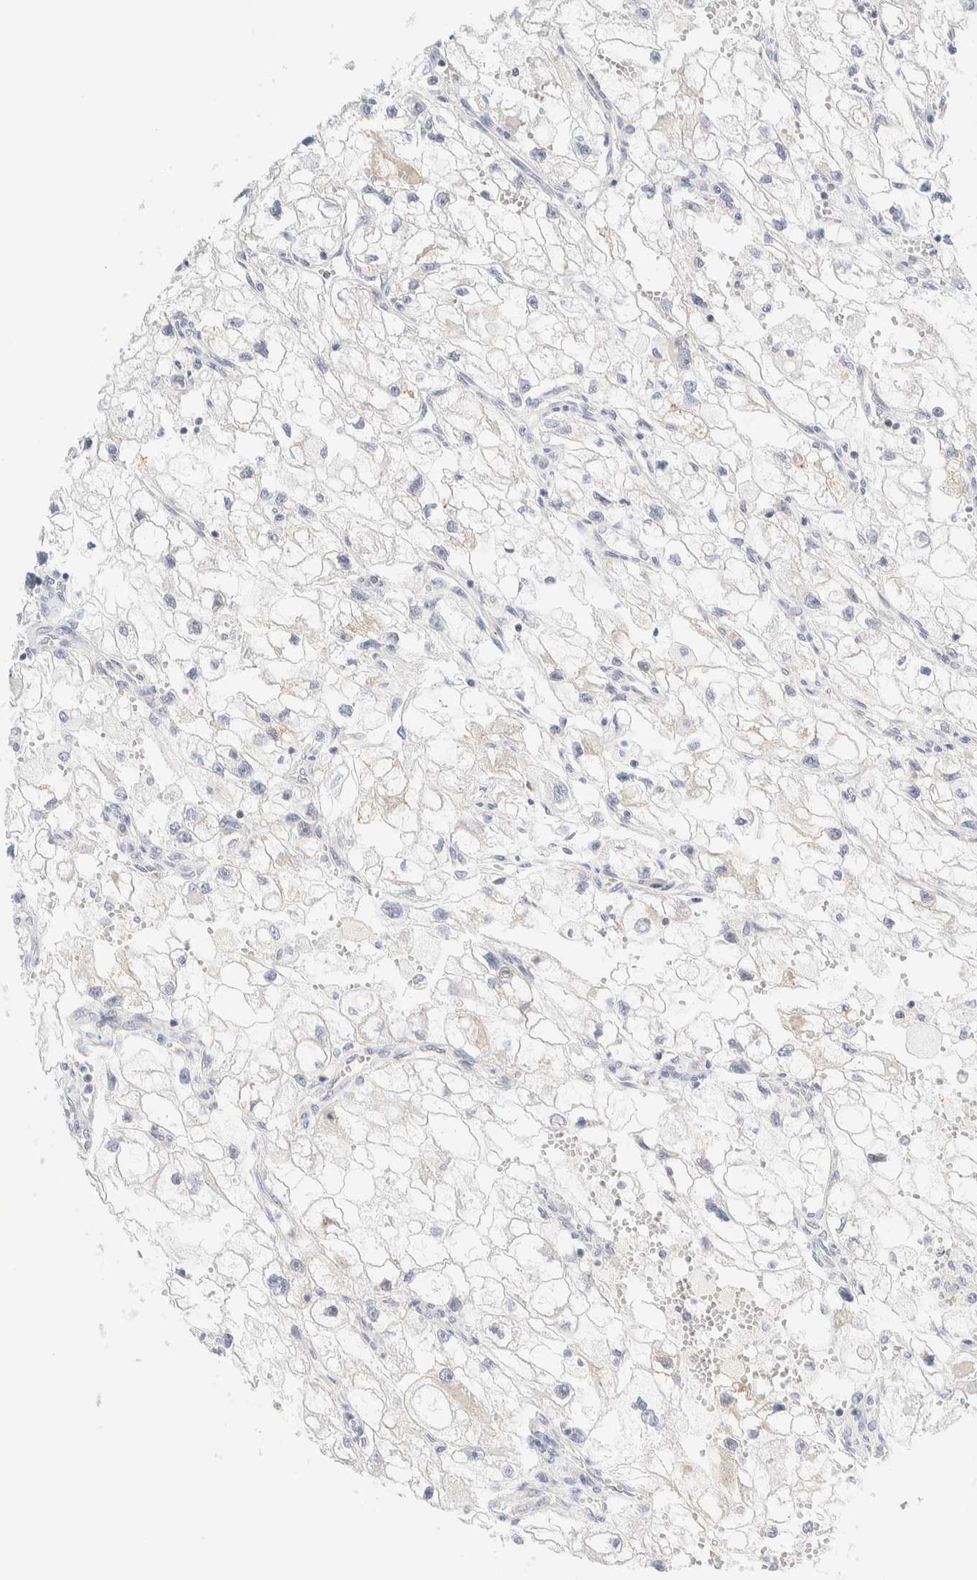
{"staining": {"intensity": "negative", "quantity": "none", "location": "none"}, "tissue": "renal cancer", "cell_type": "Tumor cells", "image_type": "cancer", "snomed": [{"axis": "morphology", "description": "Adenocarcinoma, NOS"}, {"axis": "topography", "description": "Kidney"}], "caption": "Image shows no significant protein positivity in tumor cells of adenocarcinoma (renal). (DAB (3,3'-diaminobenzidine) immunohistochemistry, high magnification).", "gene": "PCYT2", "patient": {"sex": "female", "age": 70}}